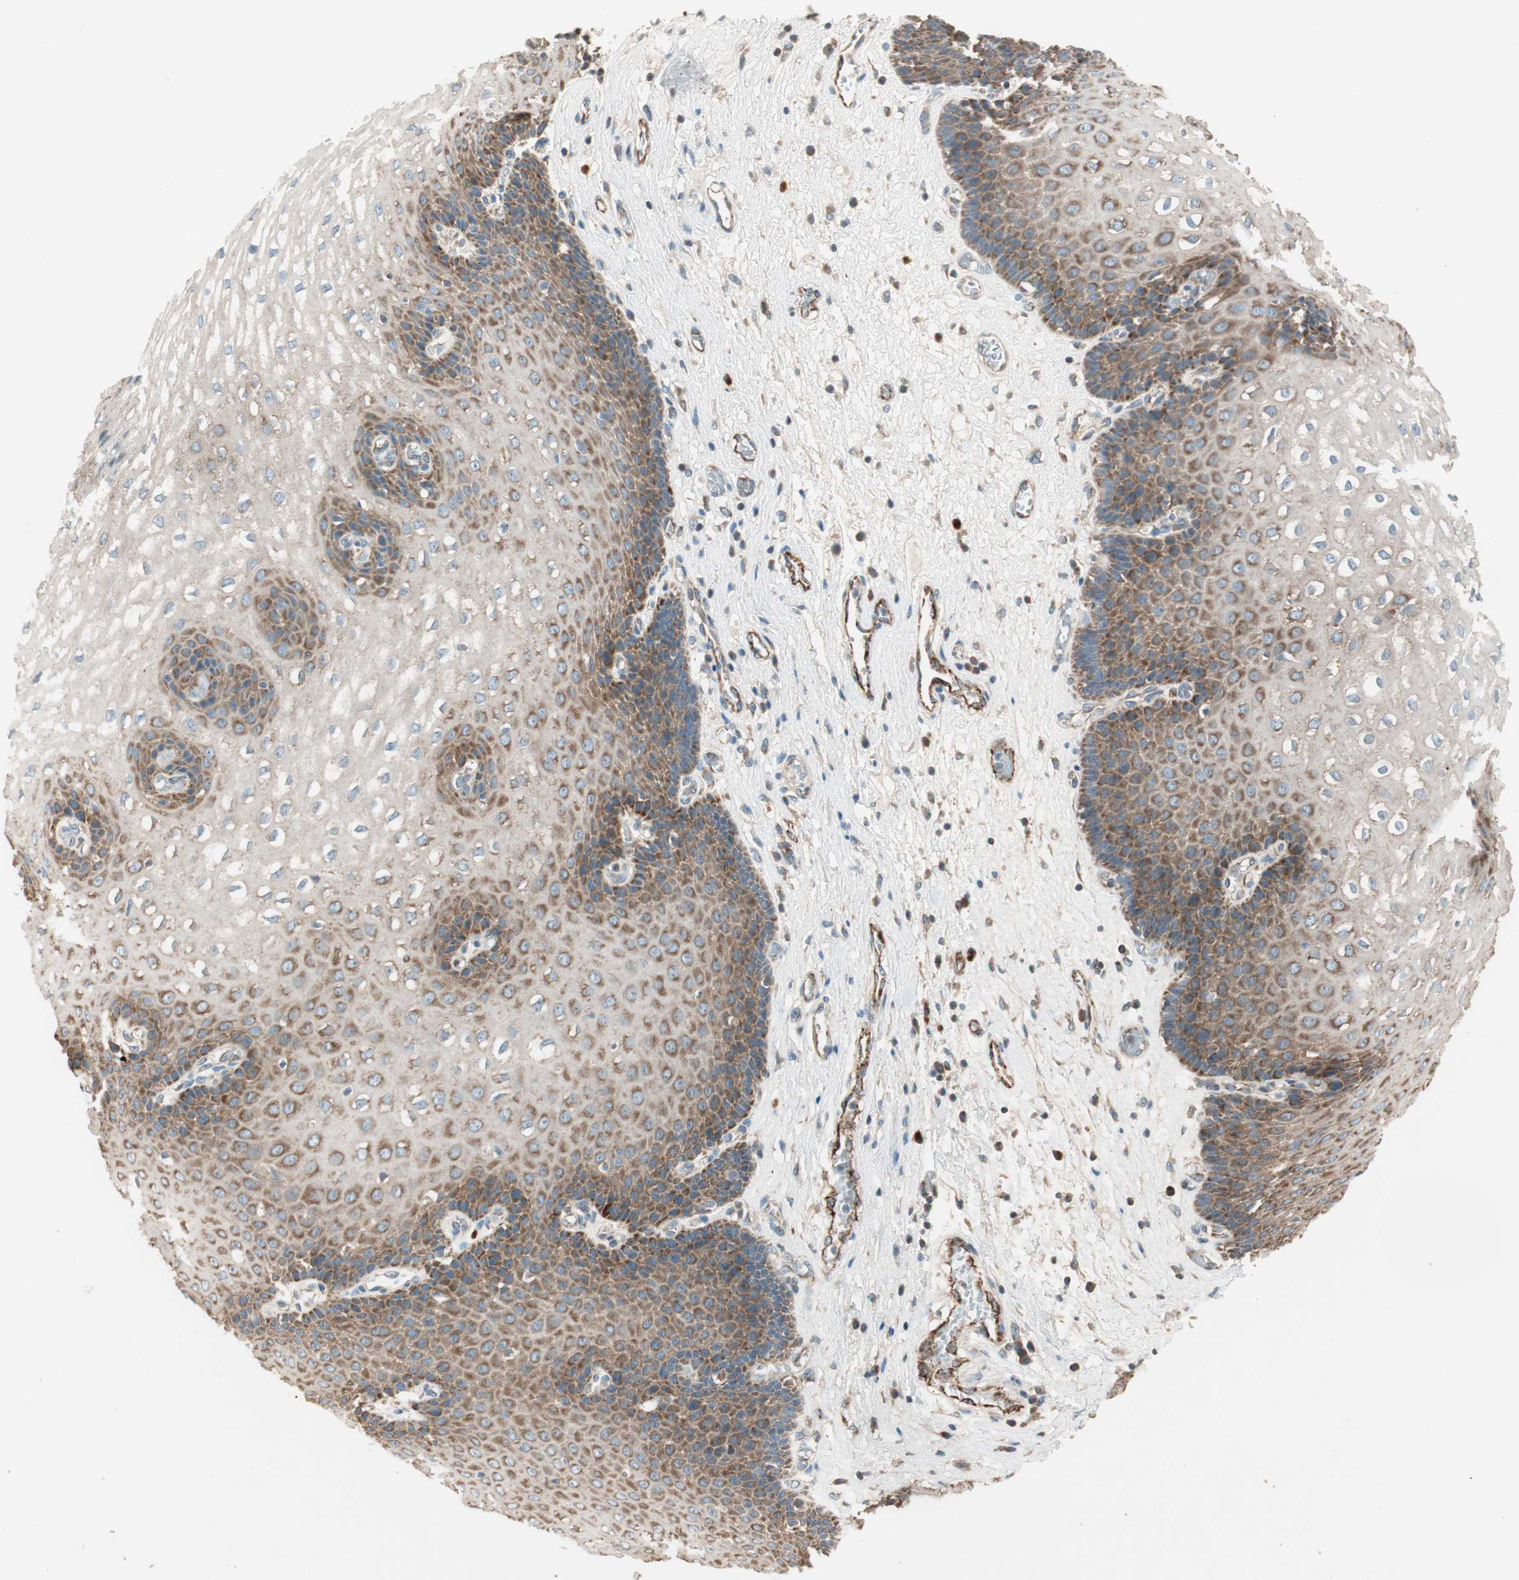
{"staining": {"intensity": "moderate", "quantity": ">75%", "location": "cytoplasmic/membranous"}, "tissue": "esophagus", "cell_type": "Squamous epithelial cells", "image_type": "normal", "snomed": [{"axis": "morphology", "description": "Normal tissue, NOS"}, {"axis": "topography", "description": "Esophagus"}], "caption": "Immunohistochemistry (IHC) (DAB) staining of unremarkable esophagus exhibits moderate cytoplasmic/membranous protein expression in approximately >75% of squamous epithelial cells. The staining was performed using DAB, with brown indicating positive protein expression. Nuclei are stained blue with hematoxylin.", "gene": "CC2D1A", "patient": {"sex": "male", "age": 48}}